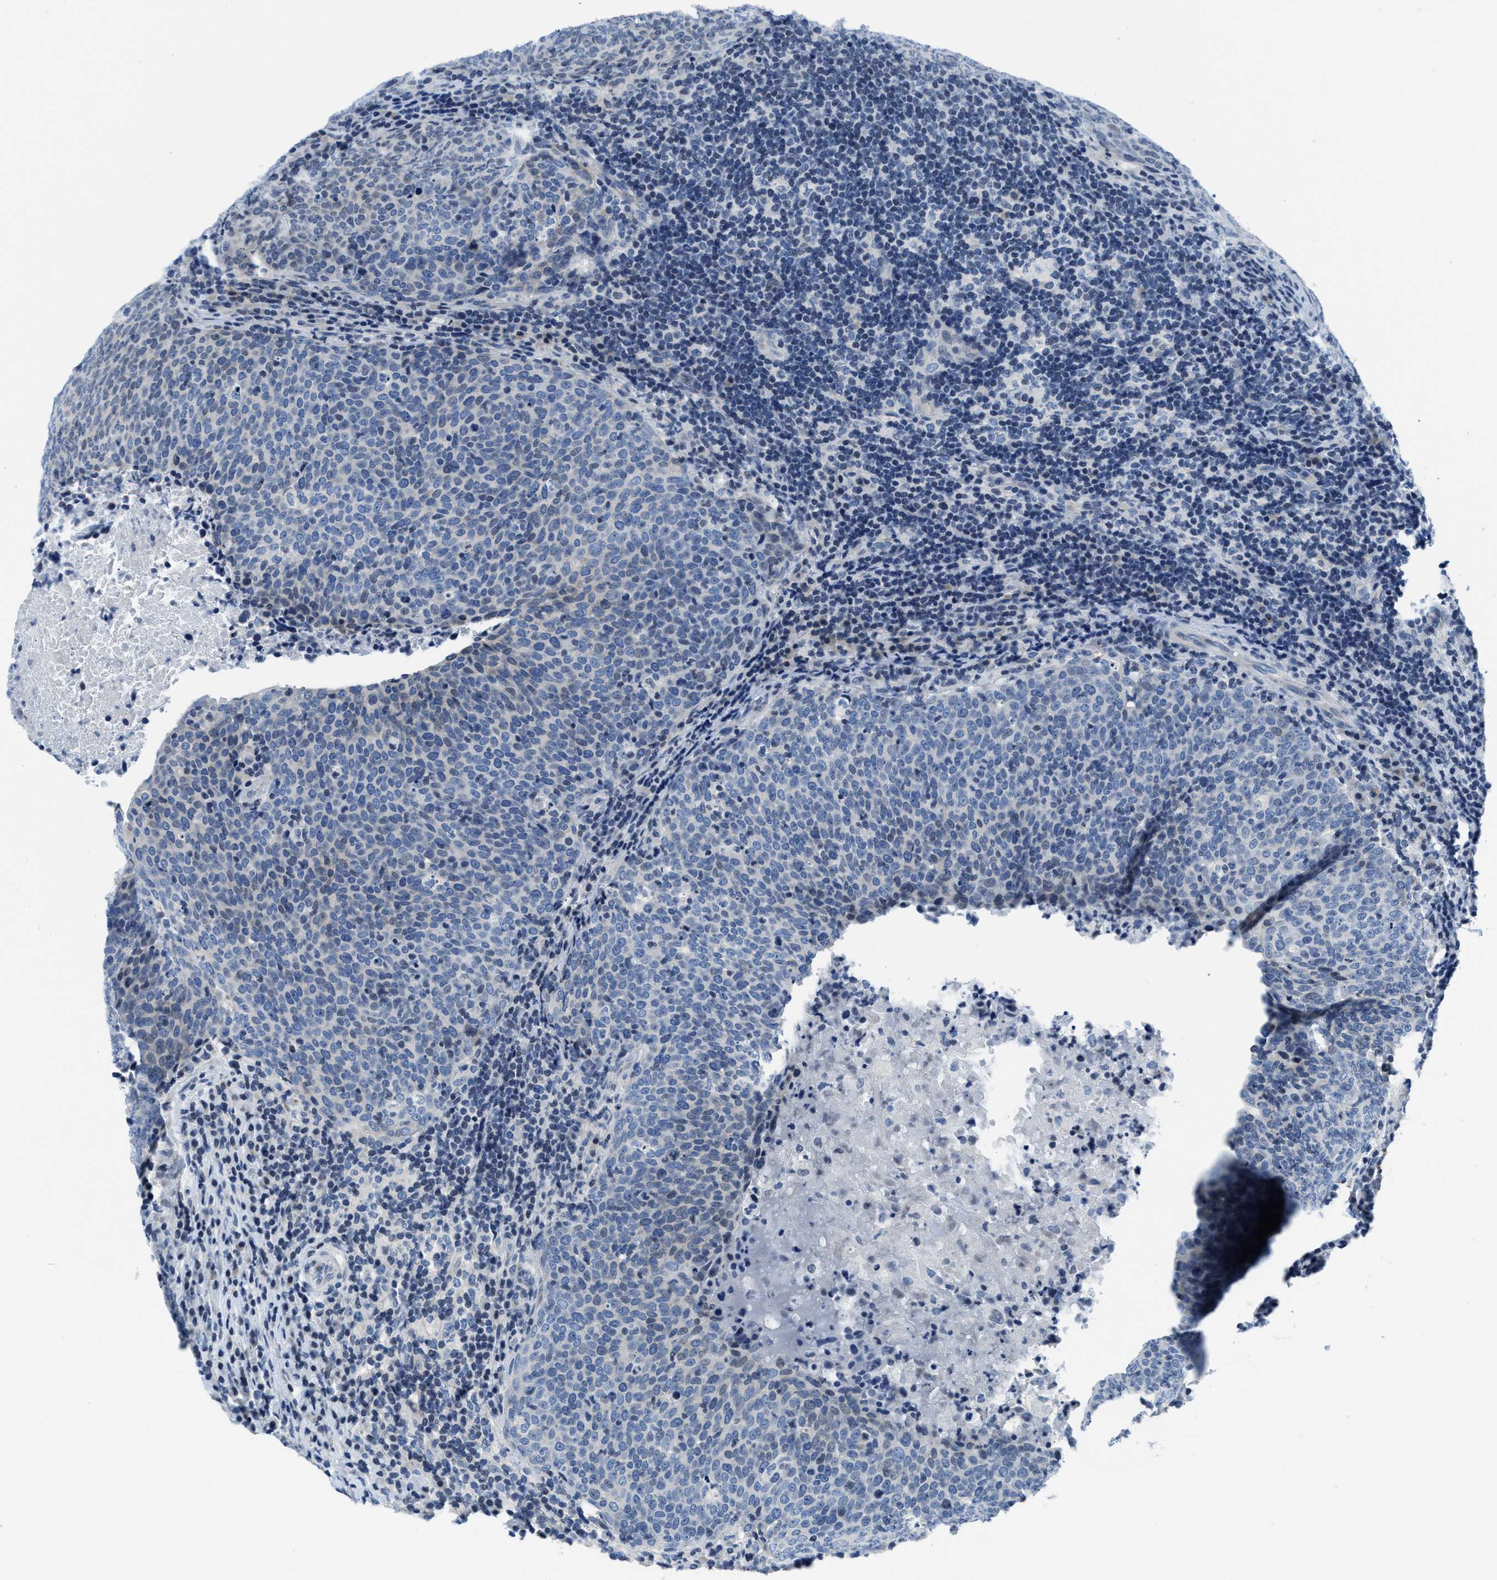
{"staining": {"intensity": "negative", "quantity": "none", "location": "none"}, "tissue": "head and neck cancer", "cell_type": "Tumor cells", "image_type": "cancer", "snomed": [{"axis": "morphology", "description": "Squamous cell carcinoma, NOS"}, {"axis": "morphology", "description": "Squamous cell carcinoma, metastatic, NOS"}, {"axis": "topography", "description": "Lymph node"}, {"axis": "topography", "description": "Head-Neck"}], "caption": "The image demonstrates no staining of tumor cells in head and neck cancer.", "gene": "ASZ1", "patient": {"sex": "male", "age": 62}}